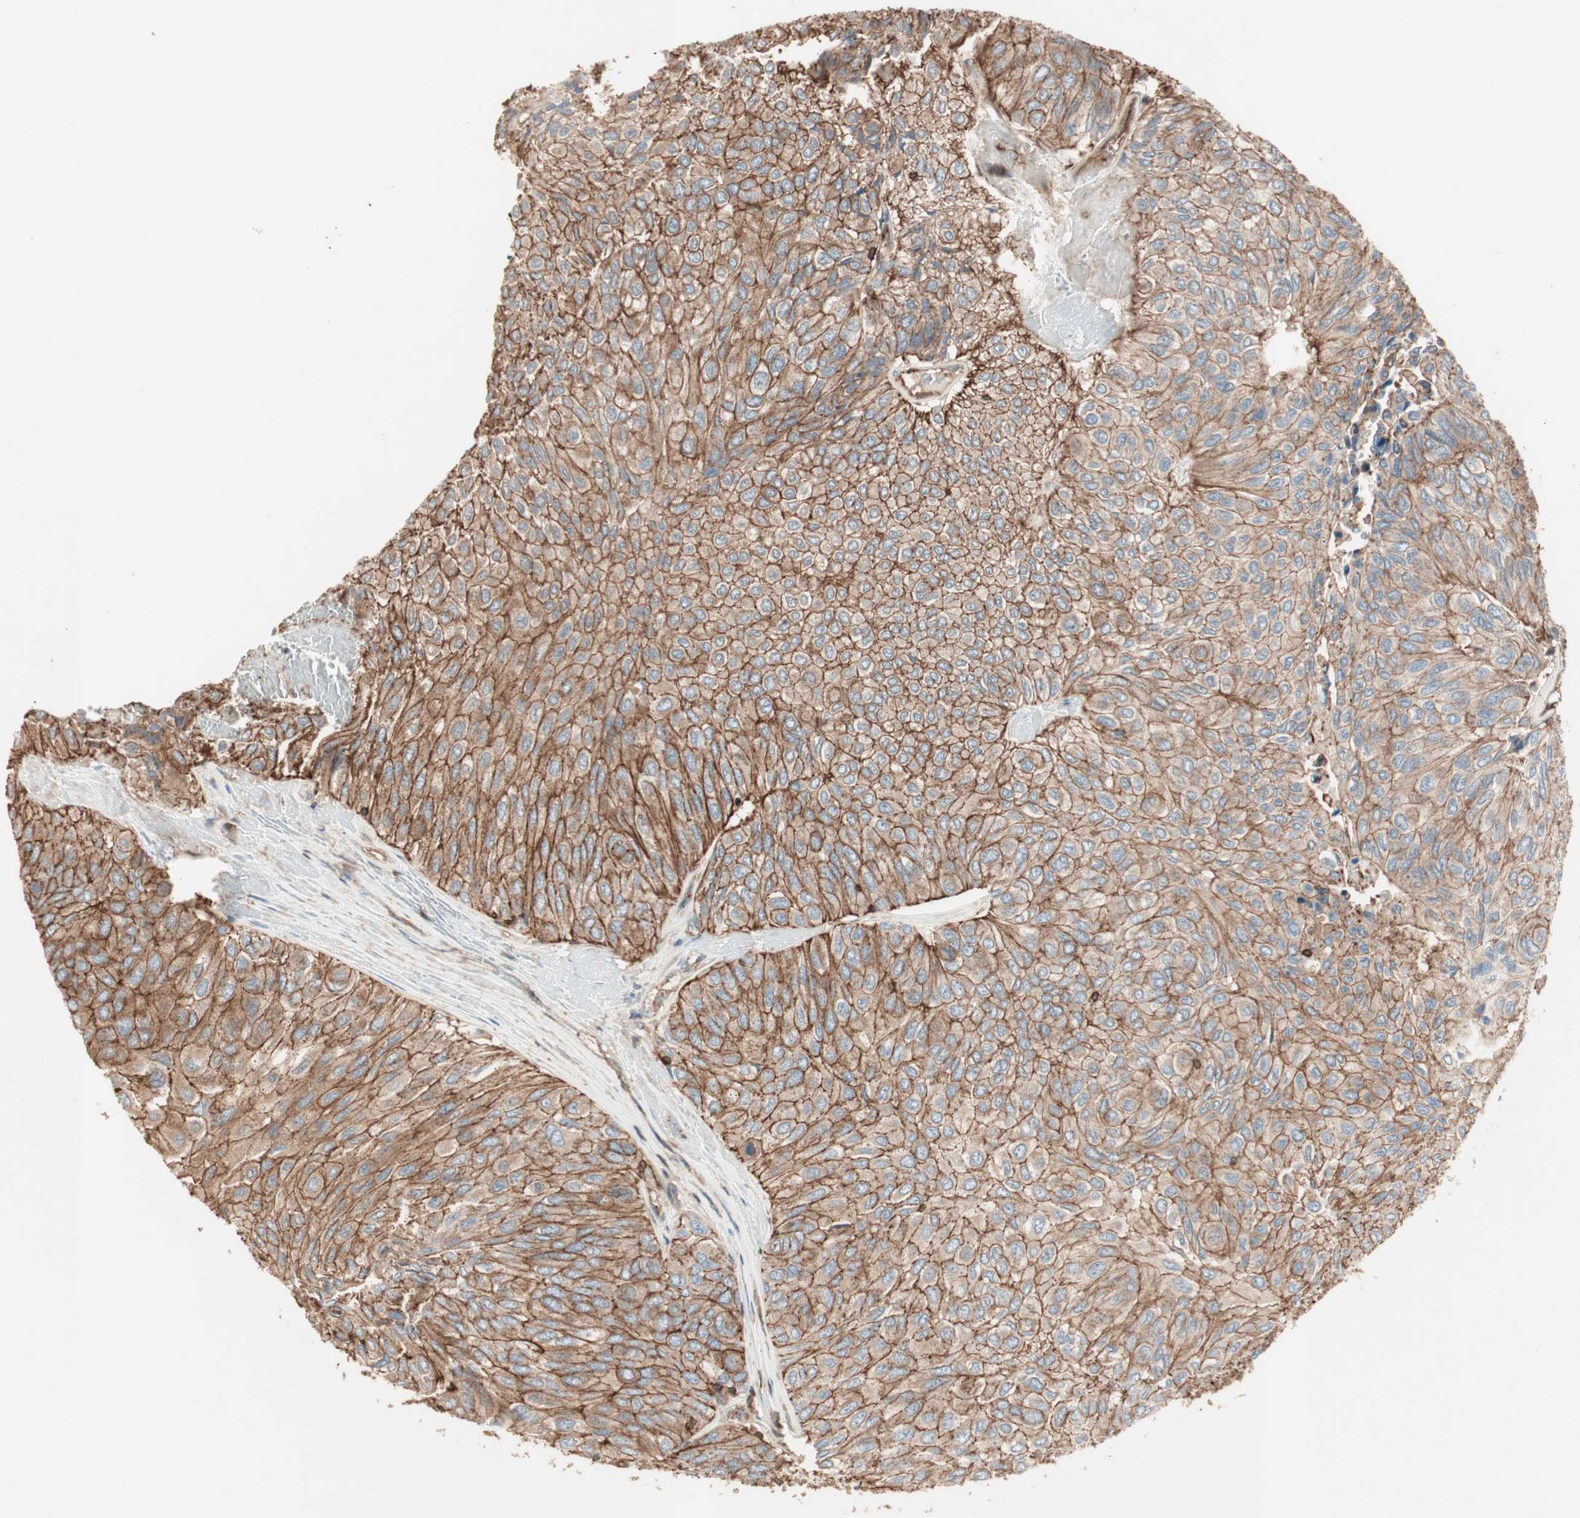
{"staining": {"intensity": "strong", "quantity": ">75%", "location": "cytoplasmic/membranous"}, "tissue": "urothelial cancer", "cell_type": "Tumor cells", "image_type": "cancer", "snomed": [{"axis": "morphology", "description": "Urothelial carcinoma, High grade"}, {"axis": "topography", "description": "Urinary bladder"}], "caption": "A histopathology image of urothelial carcinoma (high-grade) stained for a protein reveals strong cytoplasmic/membranous brown staining in tumor cells. The staining was performed using DAB (3,3'-diaminobenzidine), with brown indicating positive protein expression. Nuclei are stained blue with hematoxylin.", "gene": "TCP11L1", "patient": {"sex": "male", "age": 66}}